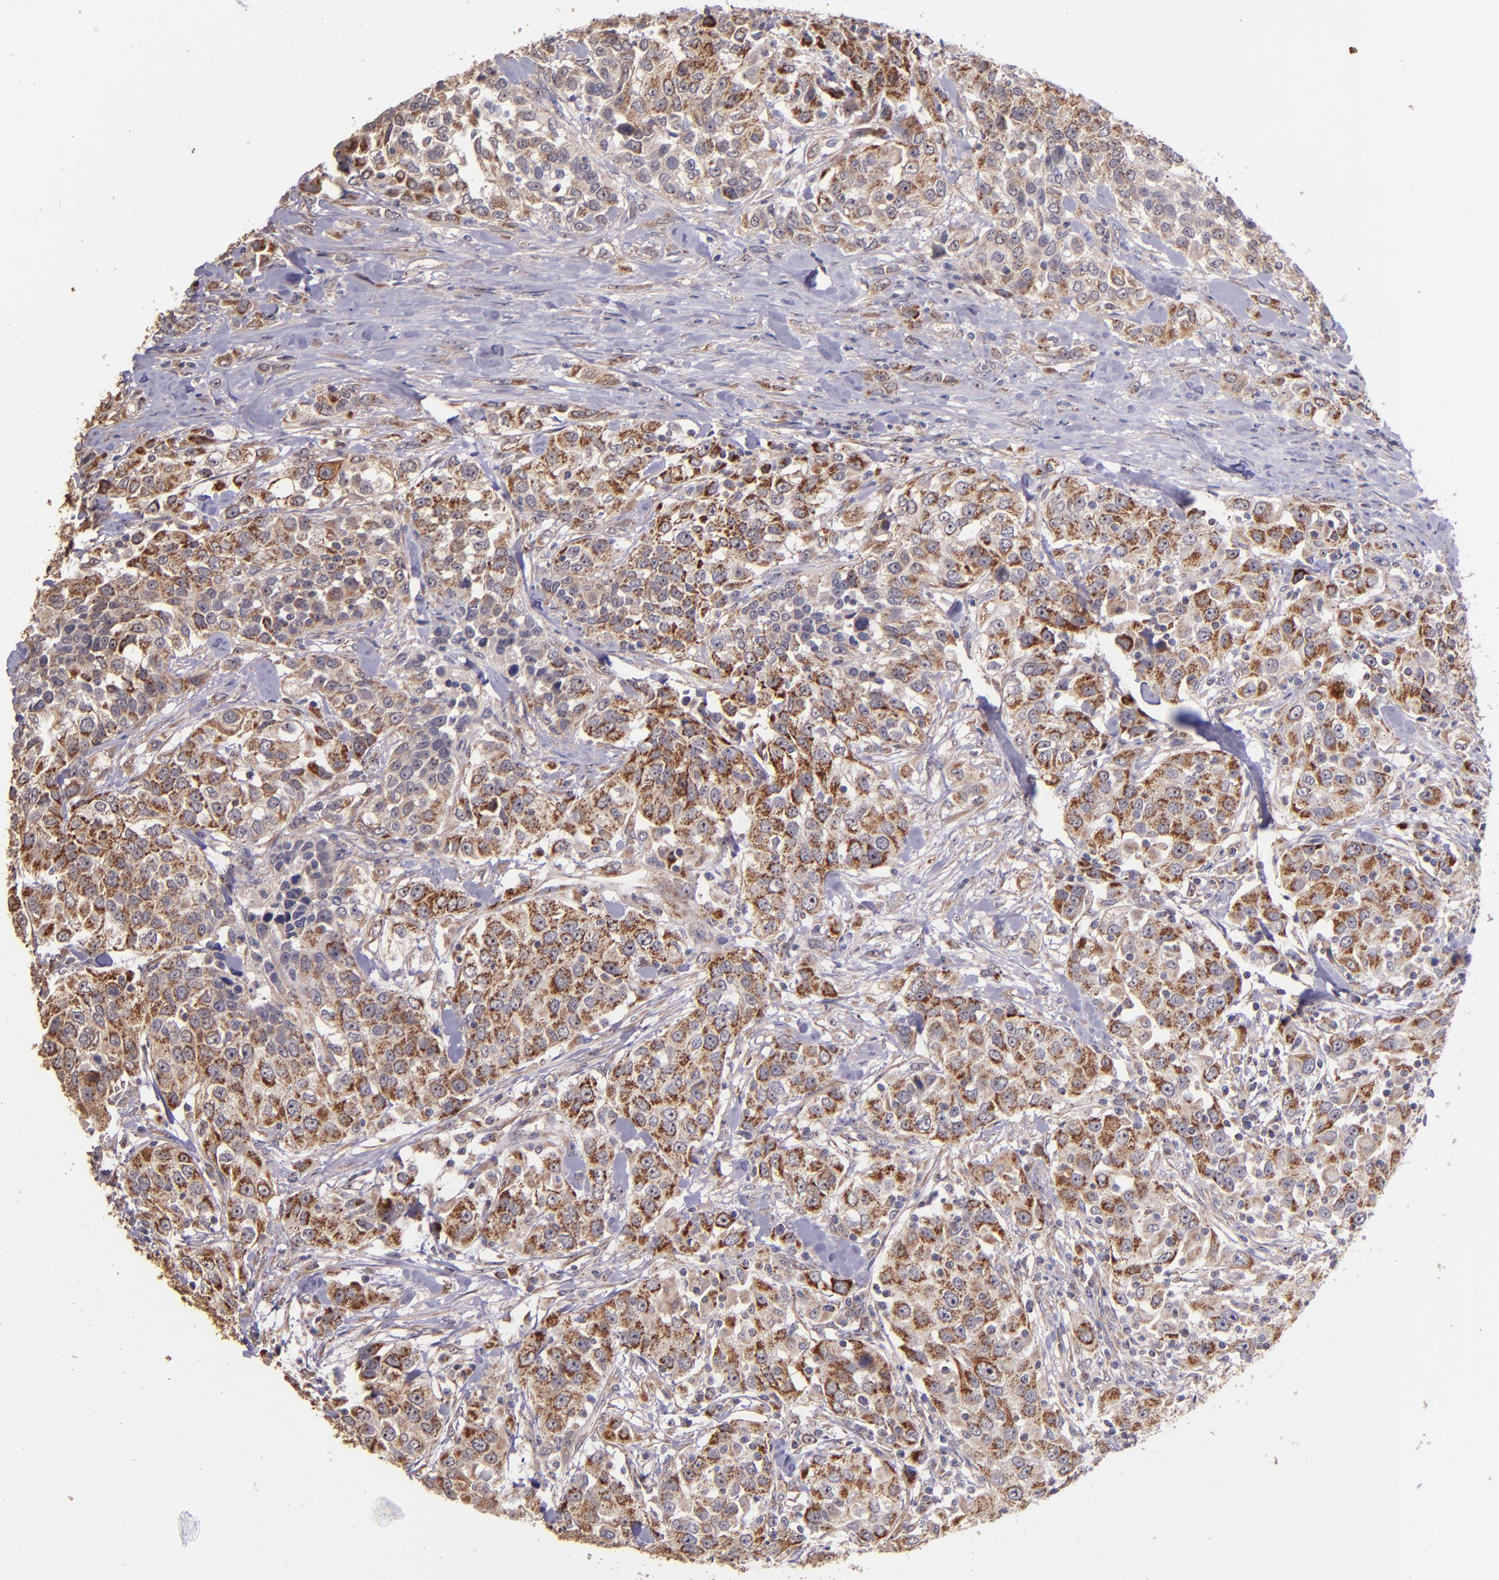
{"staining": {"intensity": "moderate", "quantity": ">75%", "location": "cytoplasmic/membranous"}, "tissue": "urothelial cancer", "cell_type": "Tumor cells", "image_type": "cancer", "snomed": [{"axis": "morphology", "description": "Urothelial carcinoma, High grade"}, {"axis": "topography", "description": "Urinary bladder"}], "caption": "Protein expression analysis of urothelial cancer displays moderate cytoplasmic/membranous expression in about >75% of tumor cells.", "gene": "SHC1", "patient": {"sex": "female", "age": 80}}